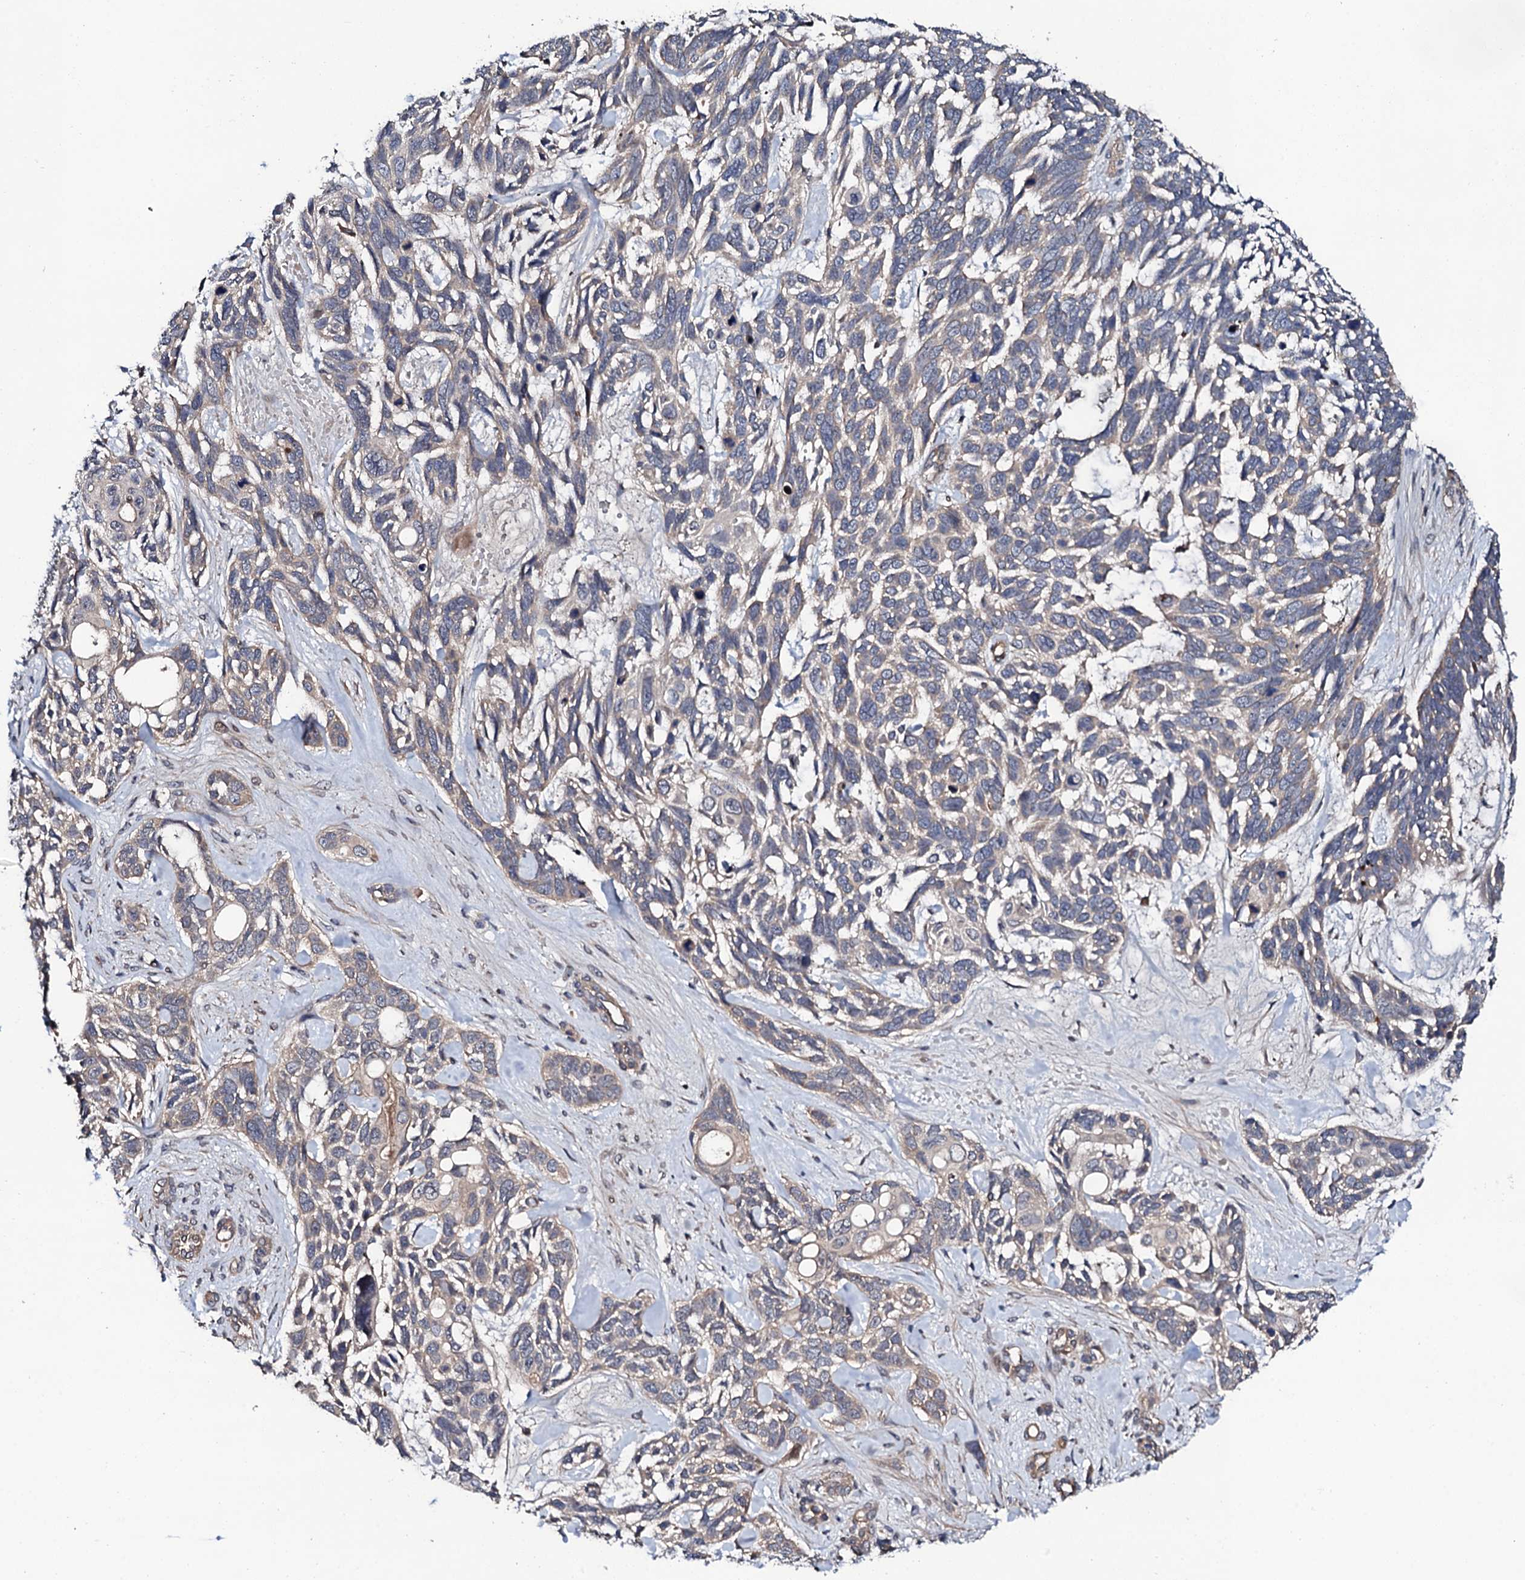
{"staining": {"intensity": "weak", "quantity": "25%-75%", "location": "cytoplasmic/membranous"}, "tissue": "skin cancer", "cell_type": "Tumor cells", "image_type": "cancer", "snomed": [{"axis": "morphology", "description": "Basal cell carcinoma"}, {"axis": "topography", "description": "Skin"}], "caption": "IHC staining of skin cancer, which reveals low levels of weak cytoplasmic/membranous positivity in about 25%-75% of tumor cells indicating weak cytoplasmic/membranous protein staining. The staining was performed using DAB (3,3'-diaminobenzidine) (brown) for protein detection and nuclei were counterstained in hematoxylin (blue).", "gene": "CIAO2A", "patient": {"sex": "male", "age": 88}}